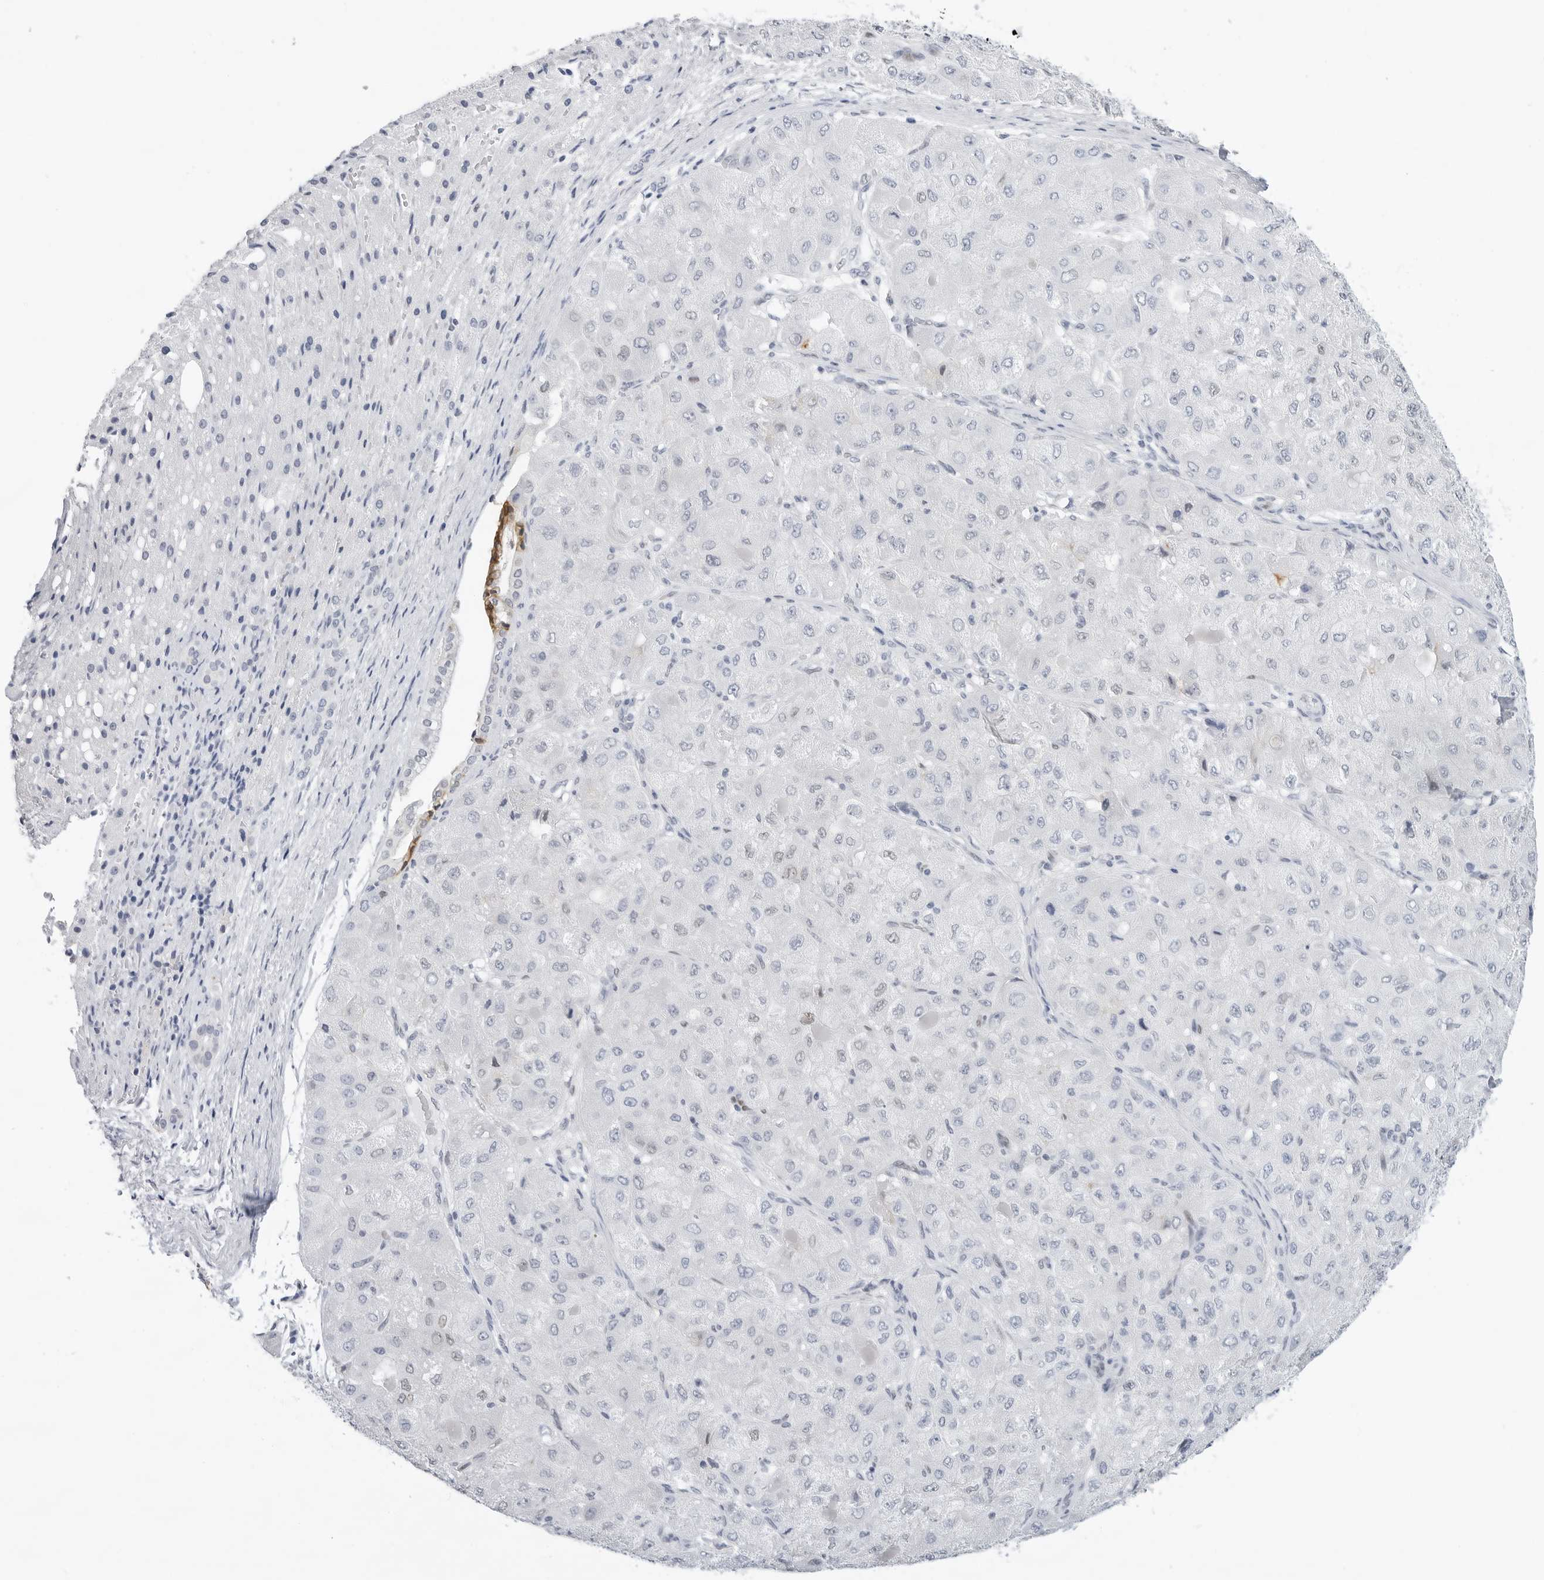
{"staining": {"intensity": "negative", "quantity": "none", "location": "none"}, "tissue": "liver cancer", "cell_type": "Tumor cells", "image_type": "cancer", "snomed": [{"axis": "morphology", "description": "Carcinoma, Hepatocellular, NOS"}, {"axis": "topography", "description": "Liver"}], "caption": "Tumor cells show no significant expression in hepatocellular carcinoma (liver).", "gene": "SLC19A1", "patient": {"sex": "male", "age": 80}}